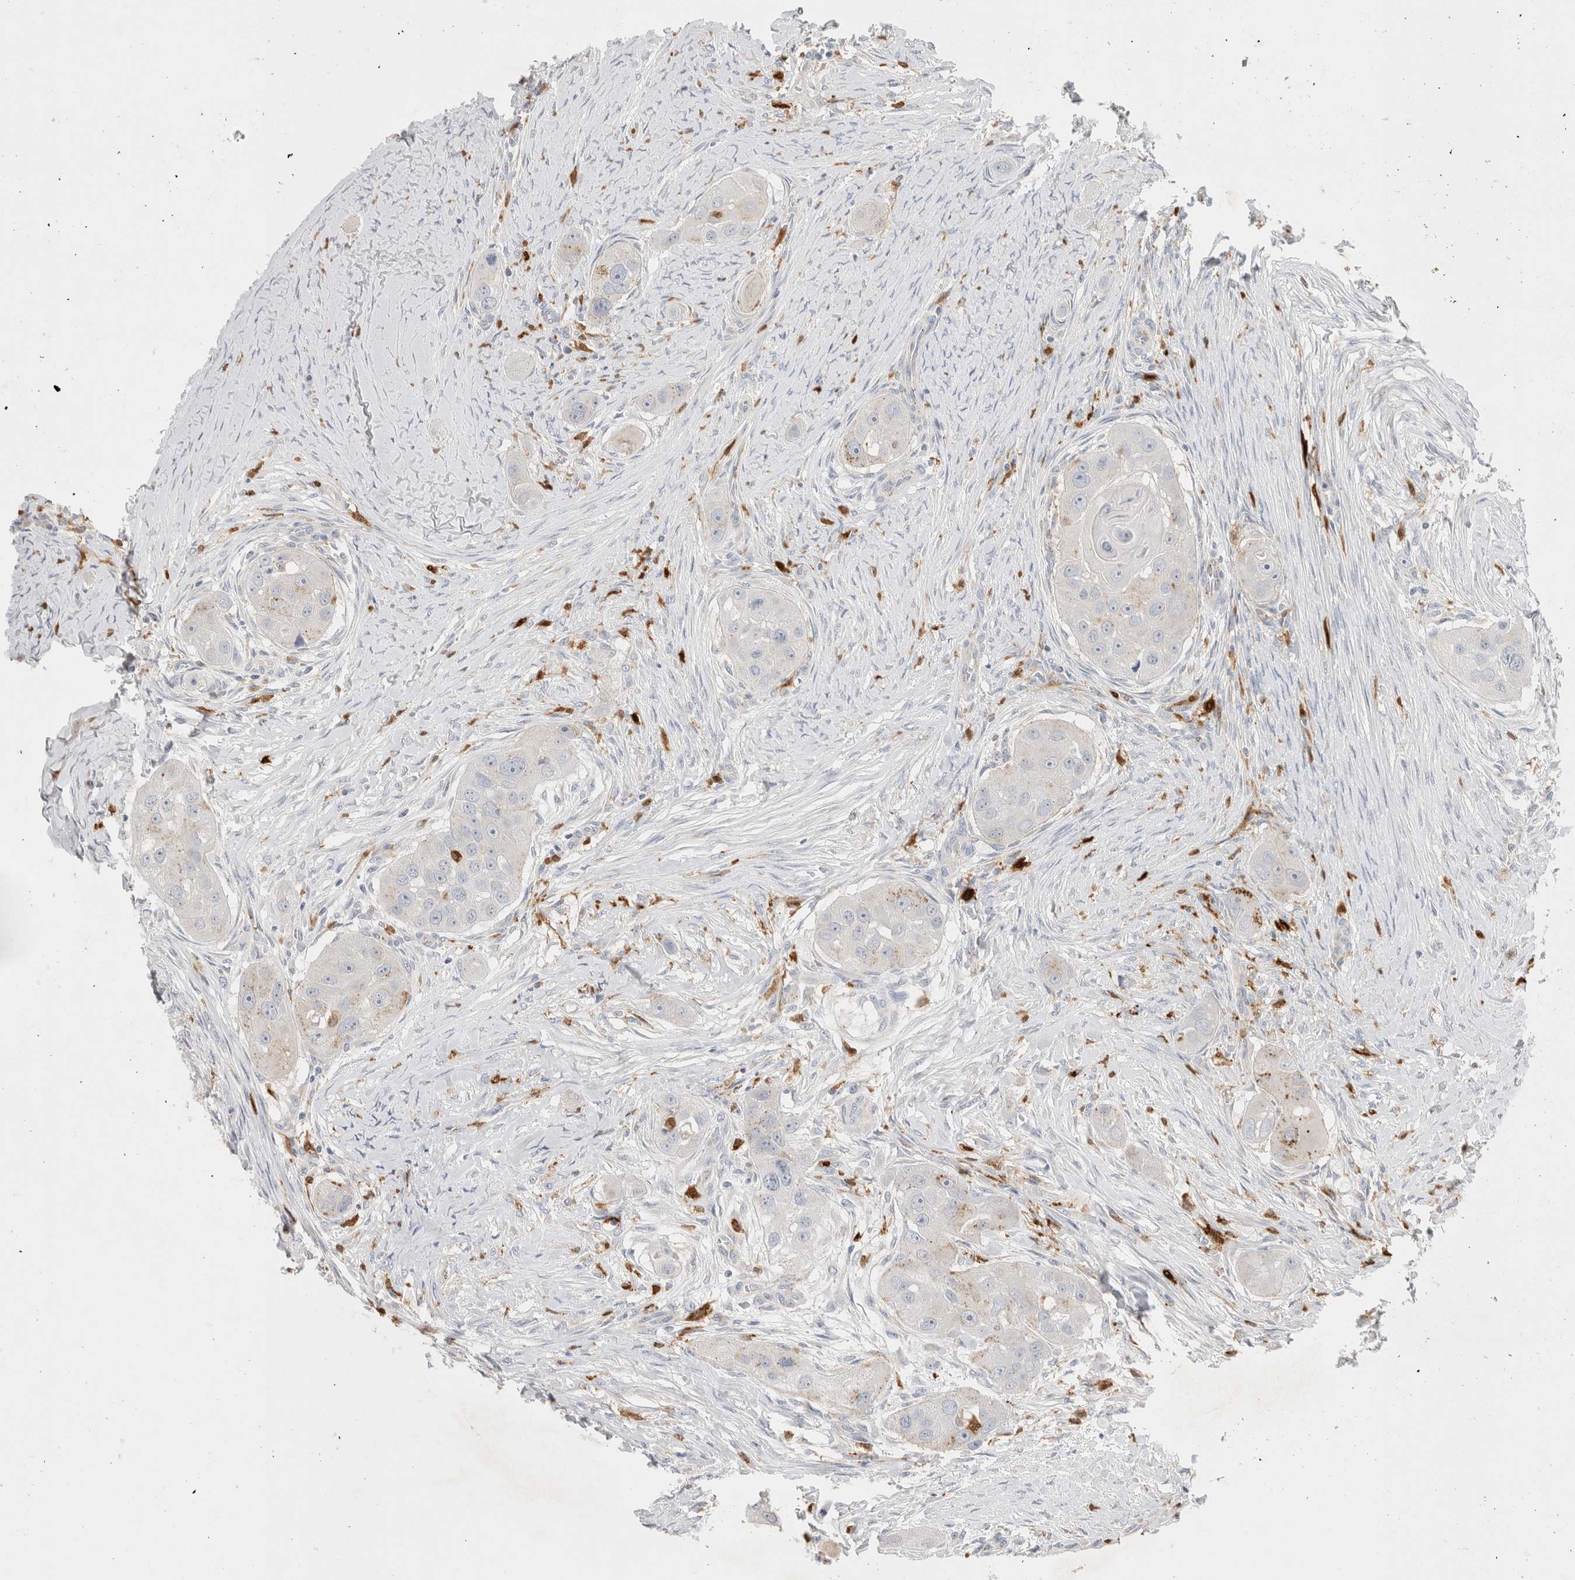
{"staining": {"intensity": "weak", "quantity": "<25%", "location": "cytoplasmic/membranous"}, "tissue": "head and neck cancer", "cell_type": "Tumor cells", "image_type": "cancer", "snomed": [{"axis": "morphology", "description": "Normal tissue, NOS"}, {"axis": "morphology", "description": "Squamous cell carcinoma, NOS"}, {"axis": "topography", "description": "Skeletal muscle"}, {"axis": "topography", "description": "Head-Neck"}], "caption": "High magnification brightfield microscopy of head and neck squamous cell carcinoma stained with DAB (3,3'-diaminobenzidine) (brown) and counterstained with hematoxylin (blue): tumor cells show no significant staining. The staining was performed using DAB to visualize the protein expression in brown, while the nuclei were stained in blue with hematoxylin (Magnification: 20x).", "gene": "HPGDS", "patient": {"sex": "male", "age": 51}}